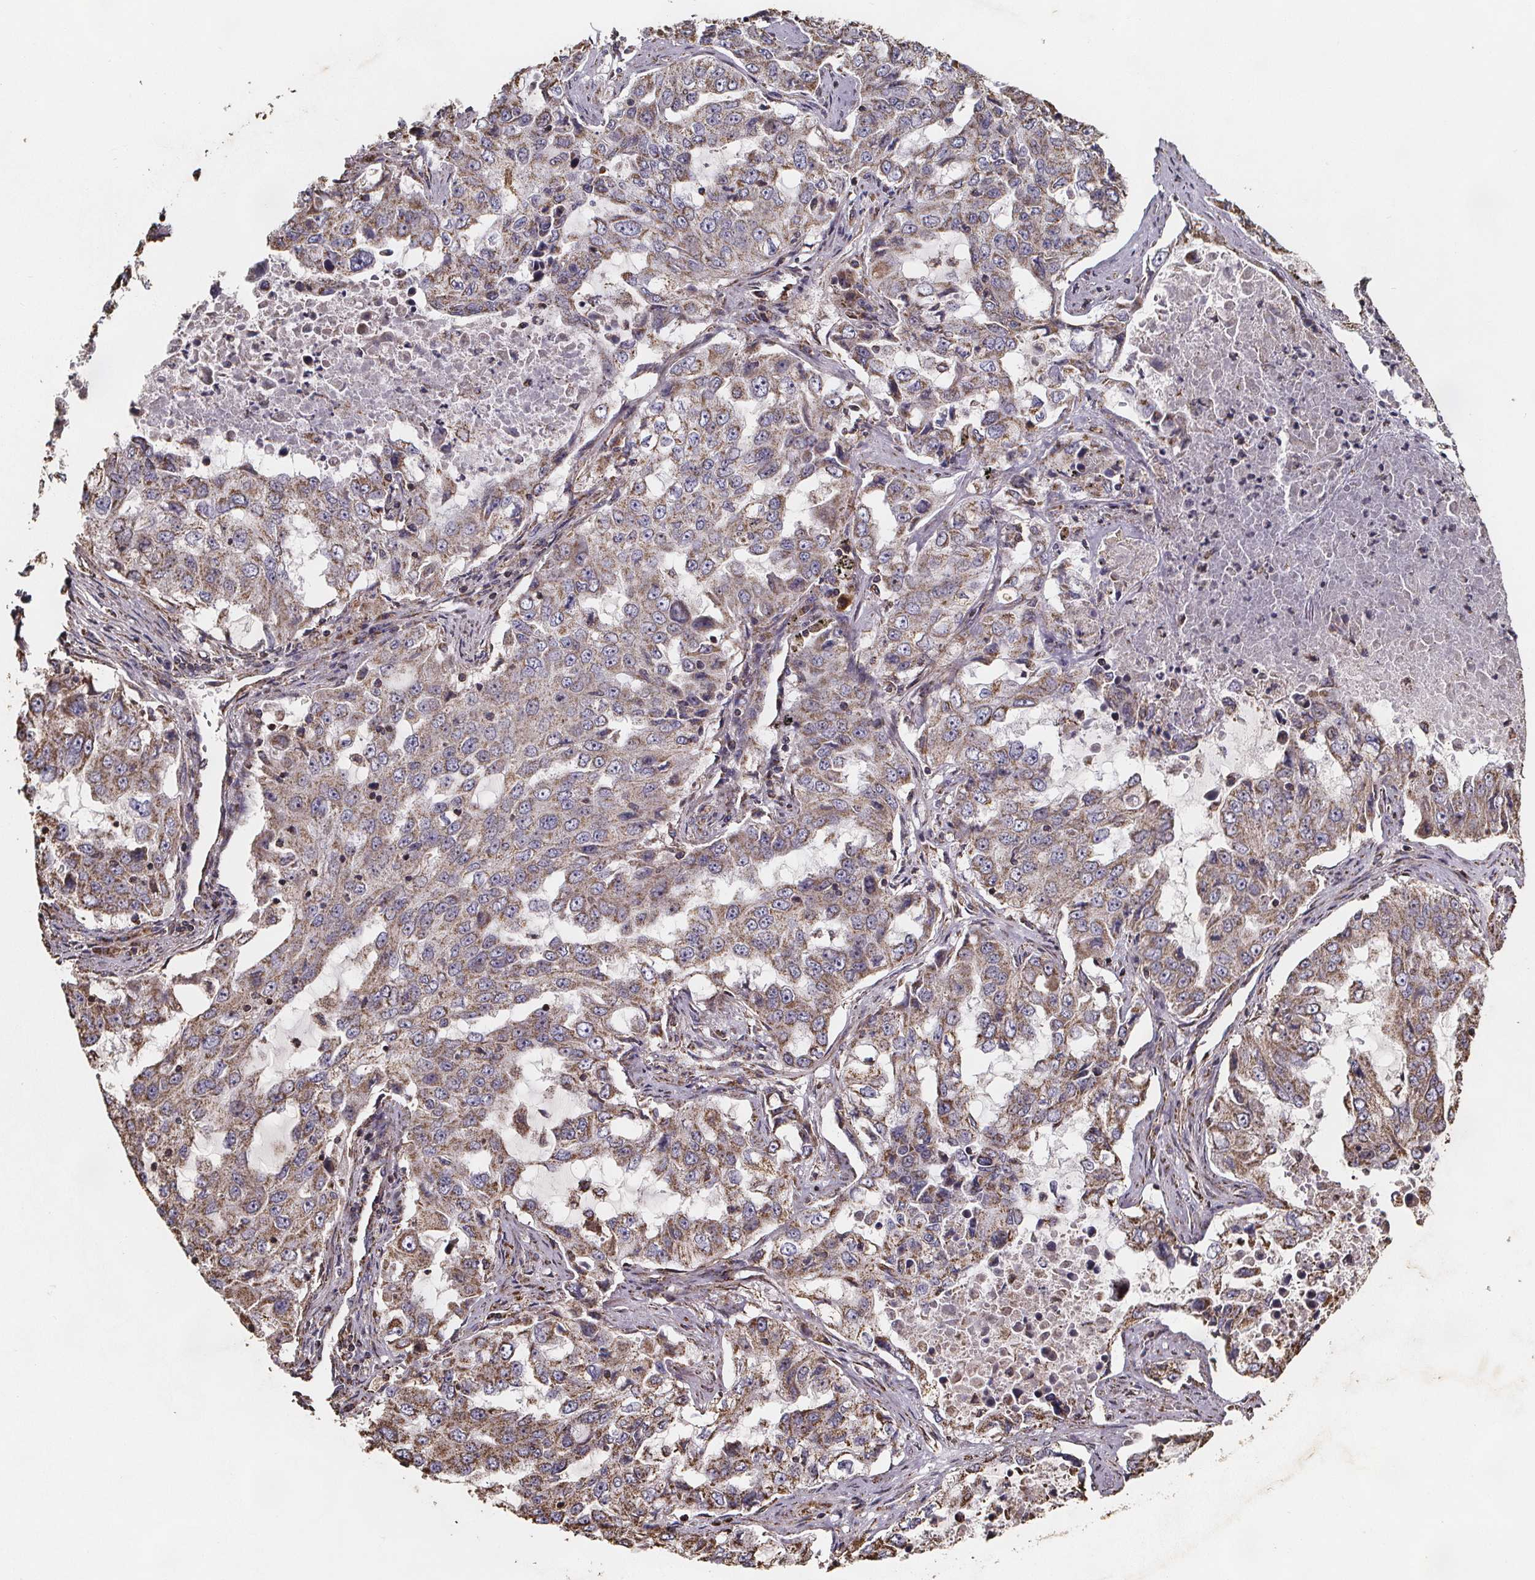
{"staining": {"intensity": "moderate", "quantity": ">75%", "location": "cytoplasmic/membranous"}, "tissue": "lung cancer", "cell_type": "Tumor cells", "image_type": "cancer", "snomed": [{"axis": "morphology", "description": "Adenocarcinoma, NOS"}, {"axis": "topography", "description": "Lung"}], "caption": "Moderate cytoplasmic/membranous staining is seen in about >75% of tumor cells in lung cancer.", "gene": "SLC35D2", "patient": {"sex": "female", "age": 61}}